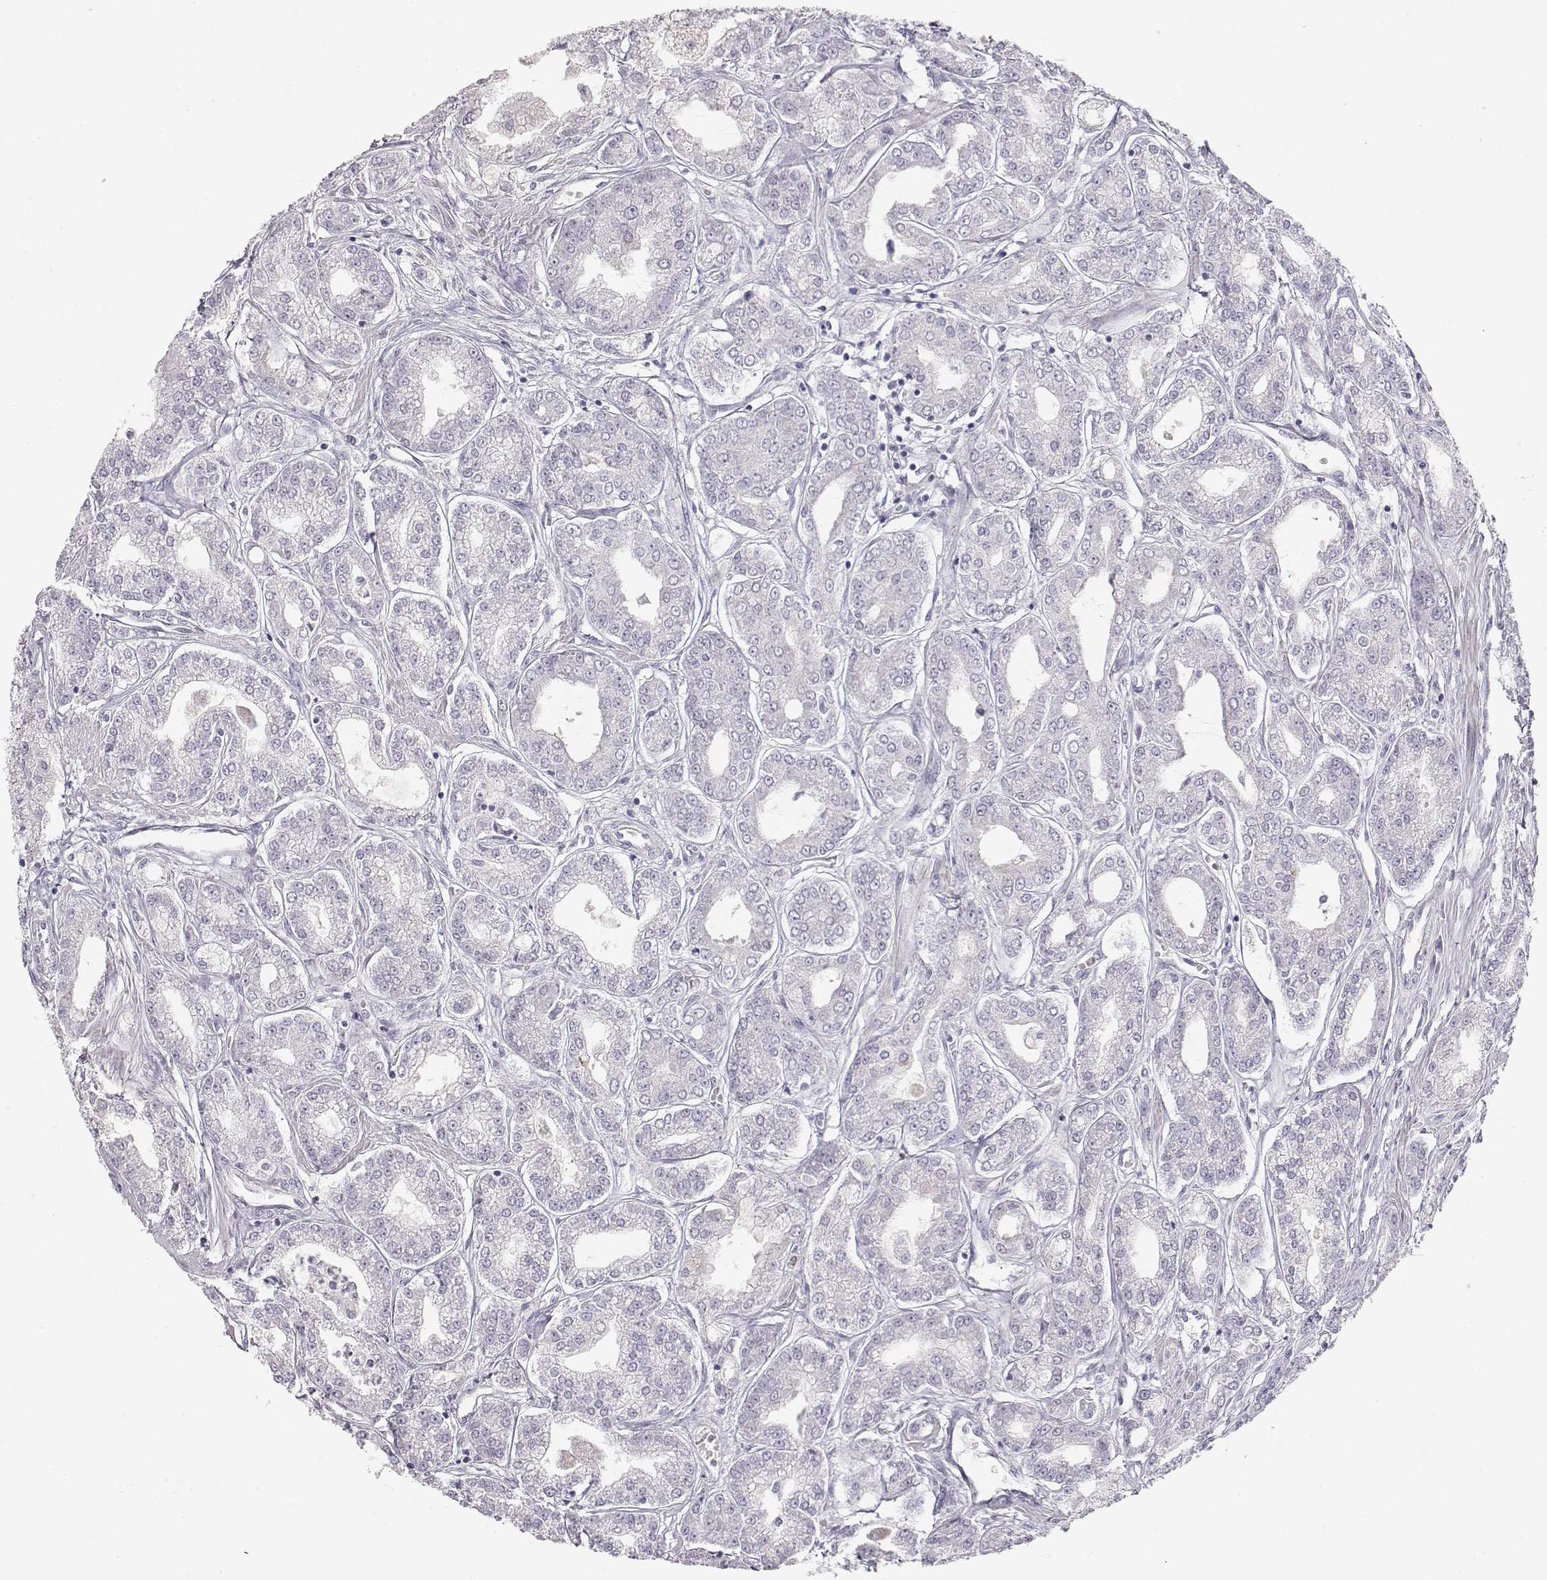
{"staining": {"intensity": "negative", "quantity": "none", "location": "none"}, "tissue": "prostate cancer", "cell_type": "Tumor cells", "image_type": "cancer", "snomed": [{"axis": "morphology", "description": "Adenocarcinoma, NOS"}, {"axis": "topography", "description": "Prostate"}], "caption": "This is an immunohistochemistry (IHC) image of adenocarcinoma (prostate). There is no positivity in tumor cells.", "gene": "TTC26", "patient": {"sex": "male", "age": 71}}